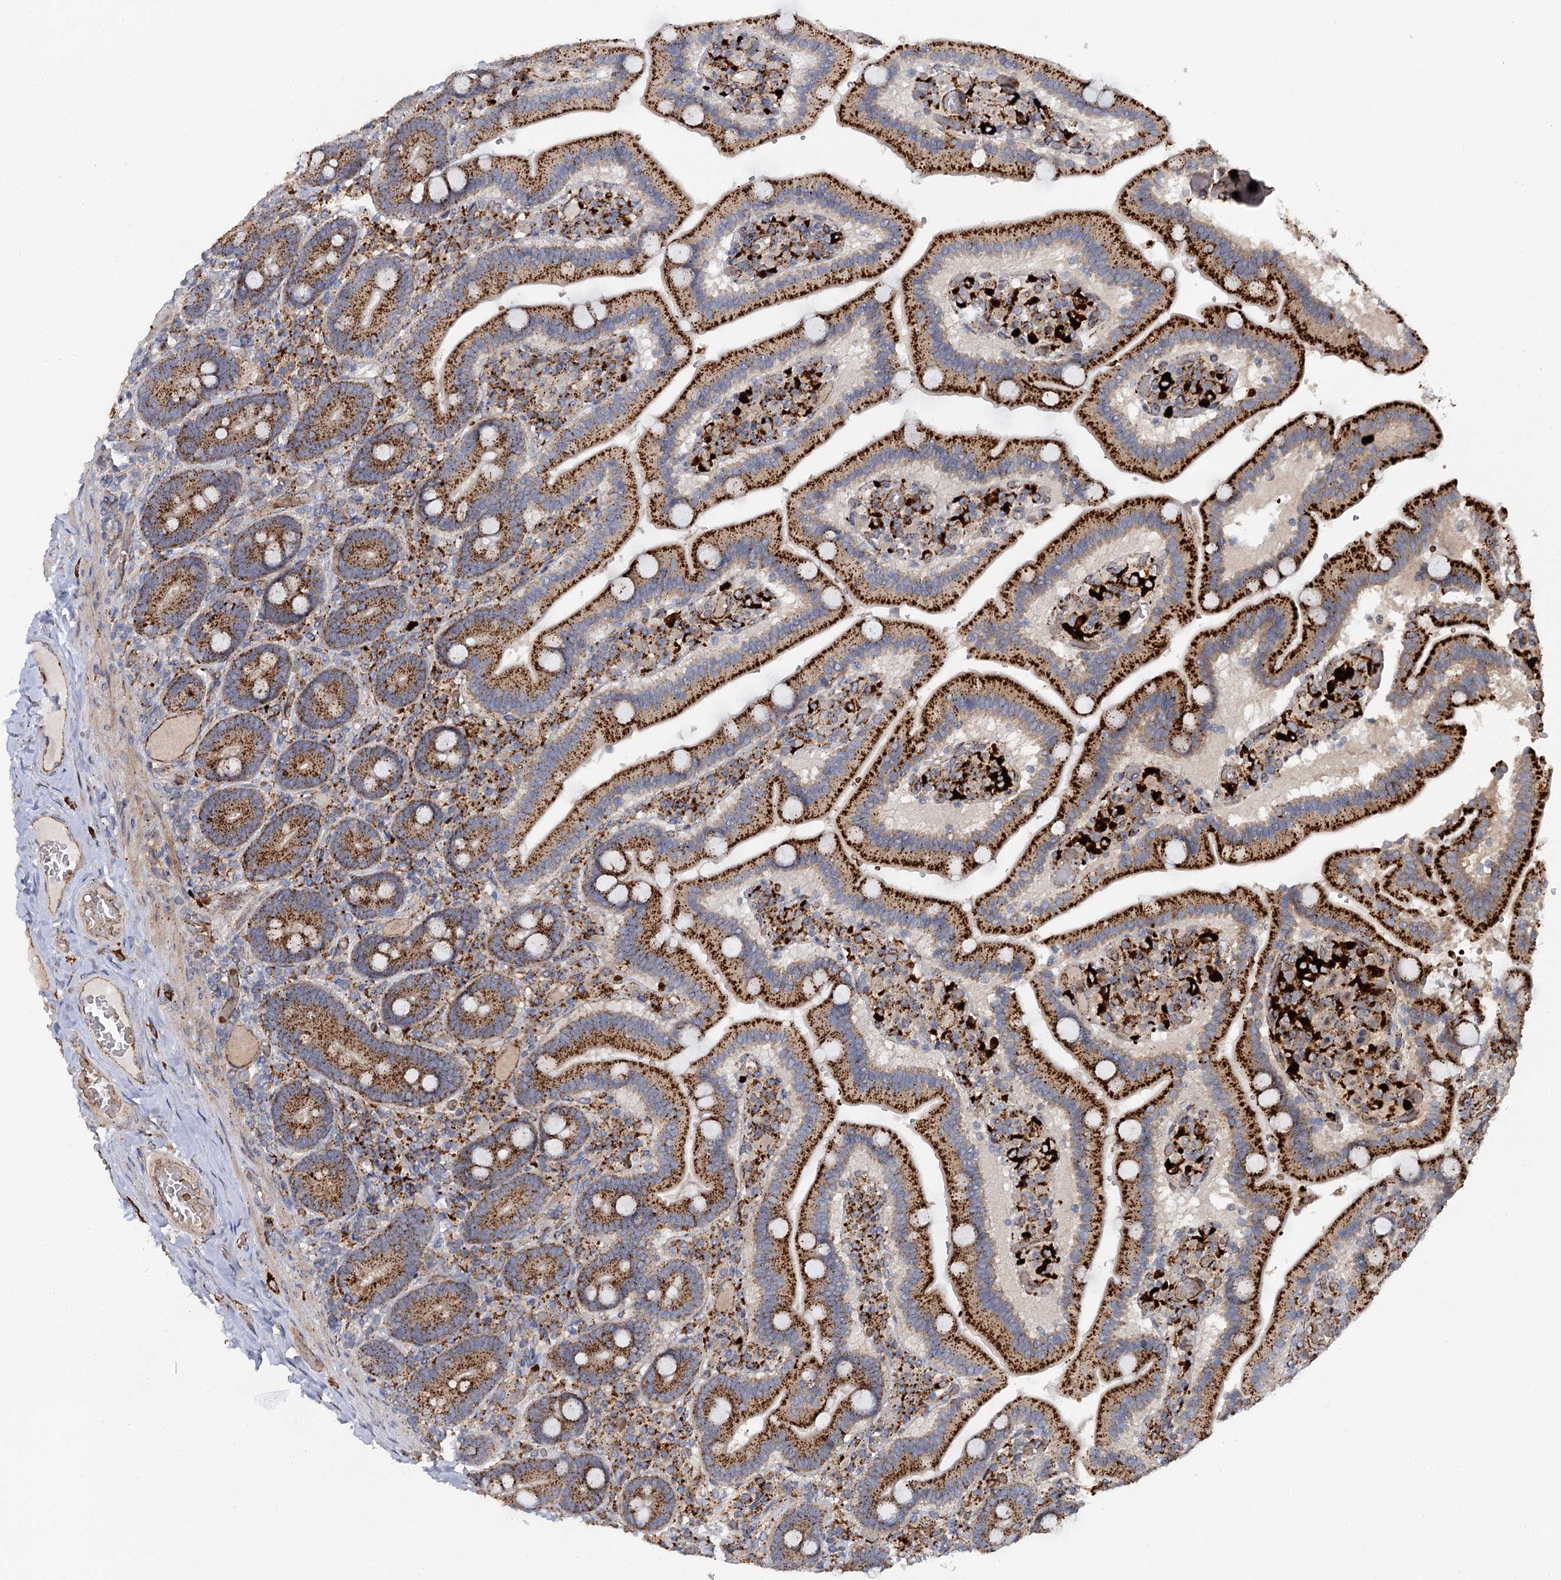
{"staining": {"intensity": "strong", "quantity": ">75%", "location": "cytoplasmic/membranous"}, "tissue": "duodenum", "cell_type": "Glandular cells", "image_type": "normal", "snomed": [{"axis": "morphology", "description": "Normal tissue, NOS"}, {"axis": "topography", "description": "Duodenum"}], "caption": "Immunohistochemical staining of benign duodenum reveals >75% levels of strong cytoplasmic/membranous protein staining in about >75% of glandular cells. Nuclei are stained in blue.", "gene": "GBA1", "patient": {"sex": "female", "age": 62}}